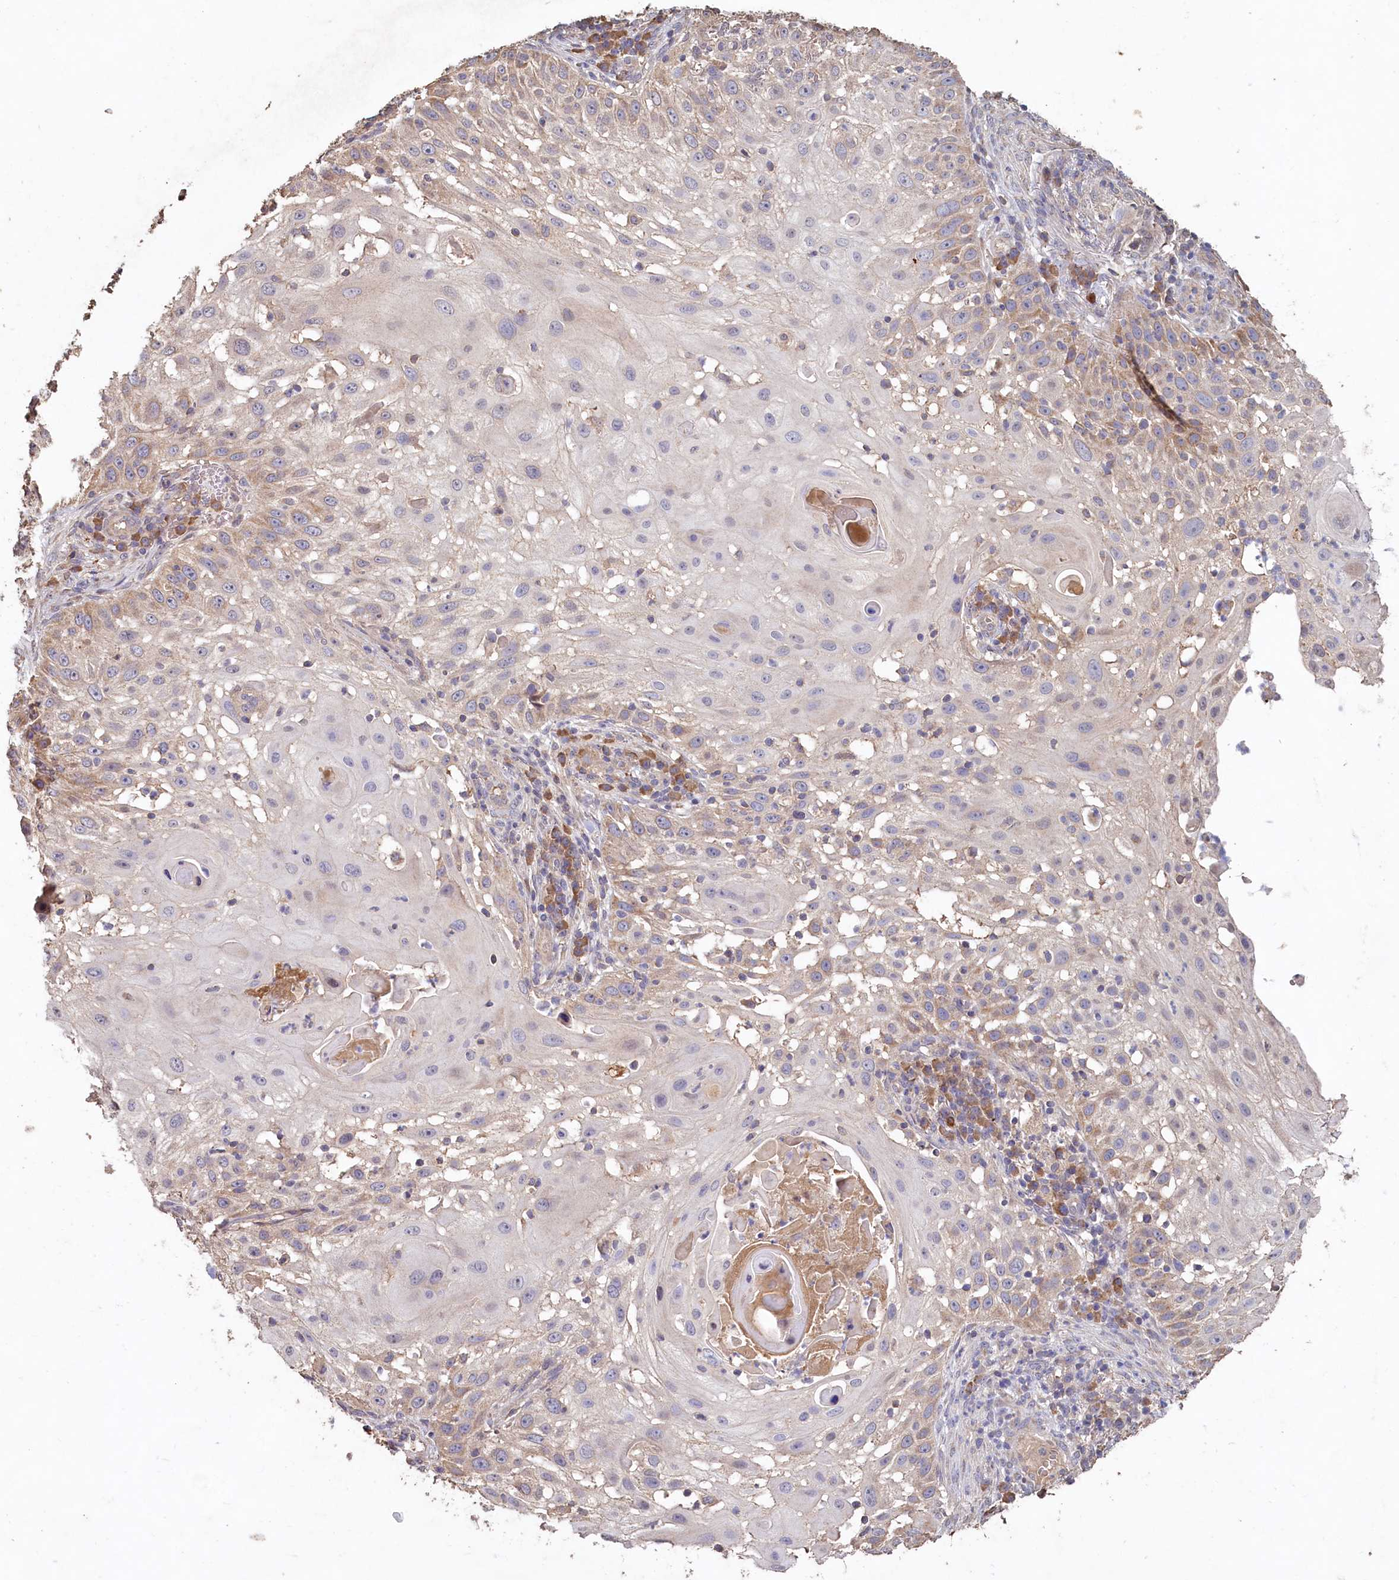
{"staining": {"intensity": "weak", "quantity": "<25%", "location": "cytoplasmic/membranous"}, "tissue": "skin cancer", "cell_type": "Tumor cells", "image_type": "cancer", "snomed": [{"axis": "morphology", "description": "Squamous cell carcinoma, NOS"}, {"axis": "topography", "description": "Skin"}], "caption": "Immunohistochemical staining of human skin cancer reveals no significant staining in tumor cells.", "gene": "FUNDC1", "patient": {"sex": "female", "age": 44}}